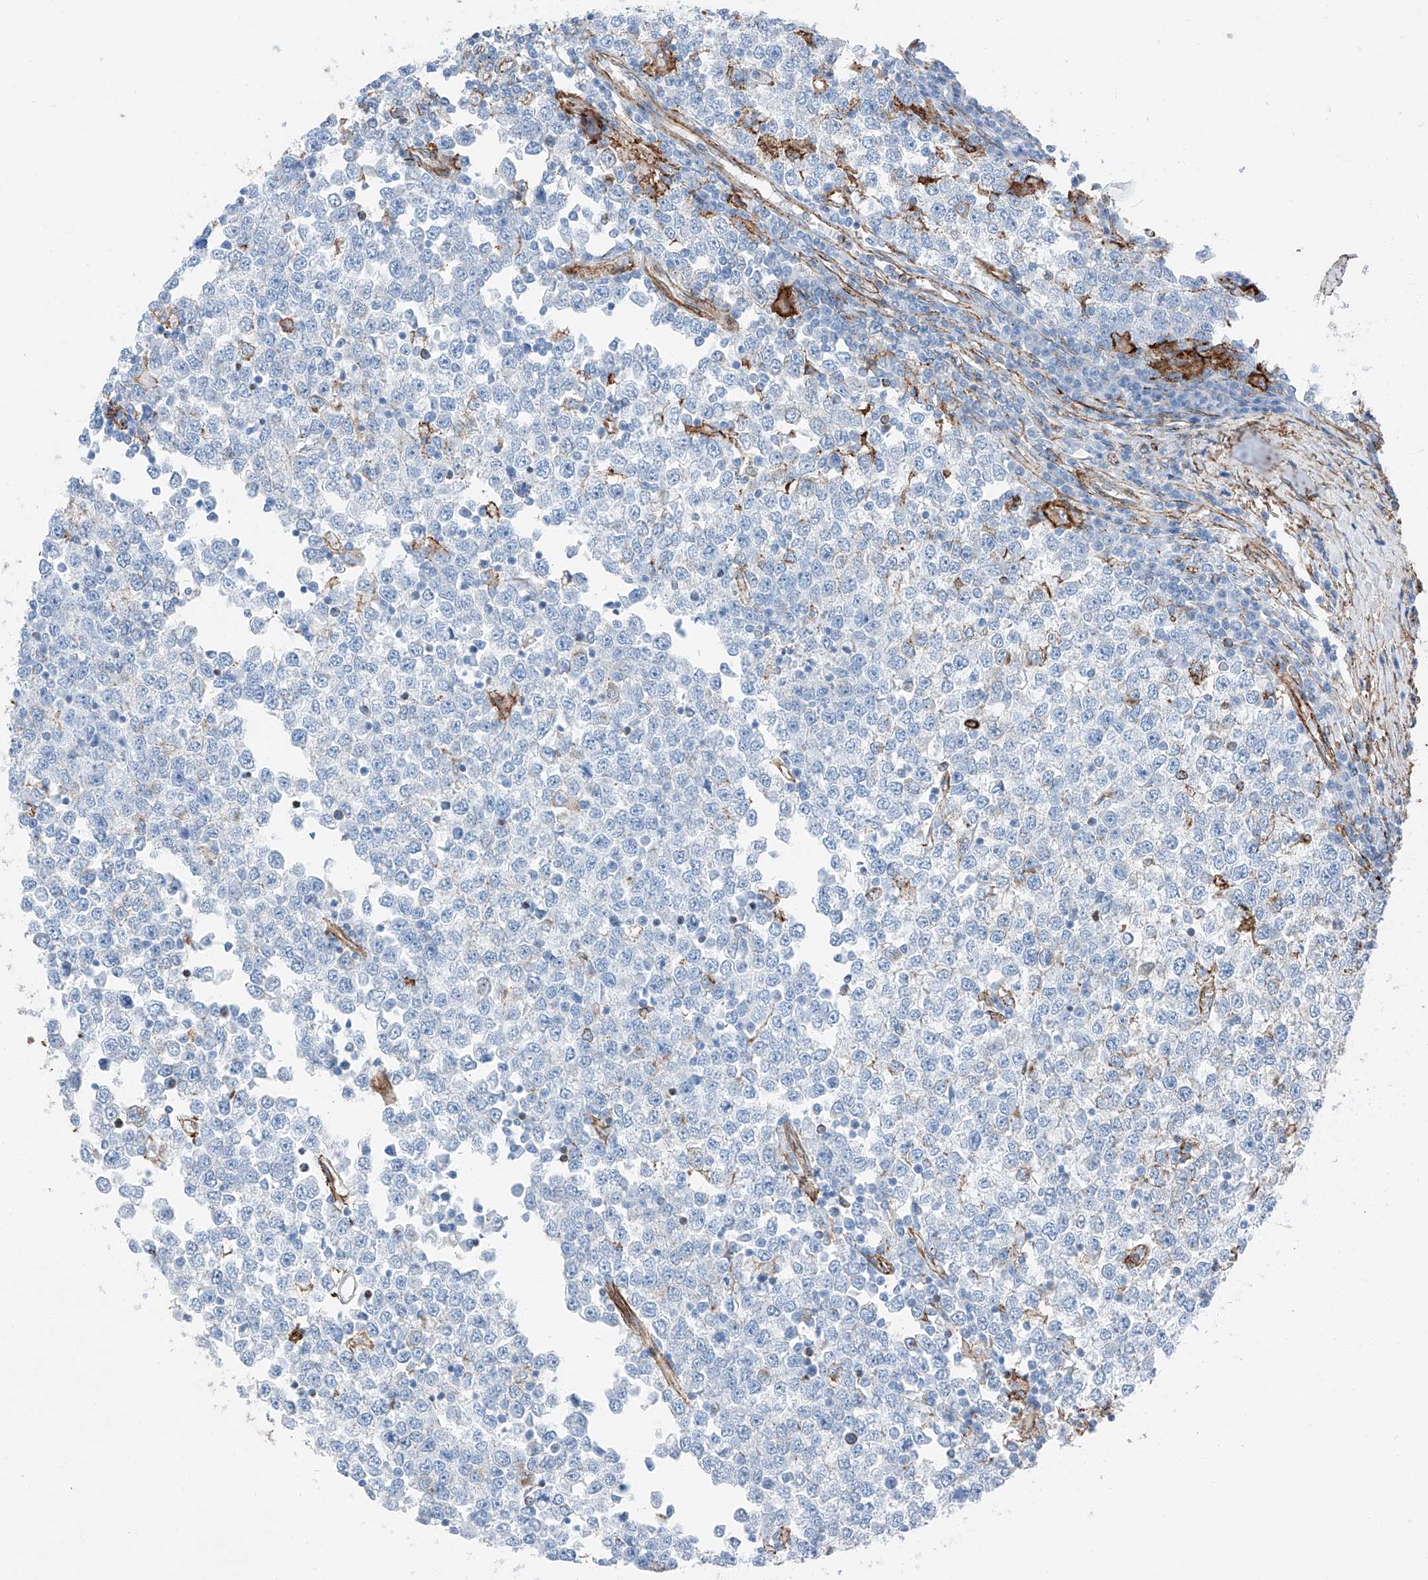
{"staining": {"intensity": "moderate", "quantity": "<25%", "location": "cytoplasmic/membranous"}, "tissue": "testis cancer", "cell_type": "Tumor cells", "image_type": "cancer", "snomed": [{"axis": "morphology", "description": "Seminoma, NOS"}, {"axis": "topography", "description": "Testis"}], "caption": "A low amount of moderate cytoplasmic/membranous staining is identified in about <25% of tumor cells in testis seminoma tissue.", "gene": "ZNF804A", "patient": {"sex": "male", "age": 65}}